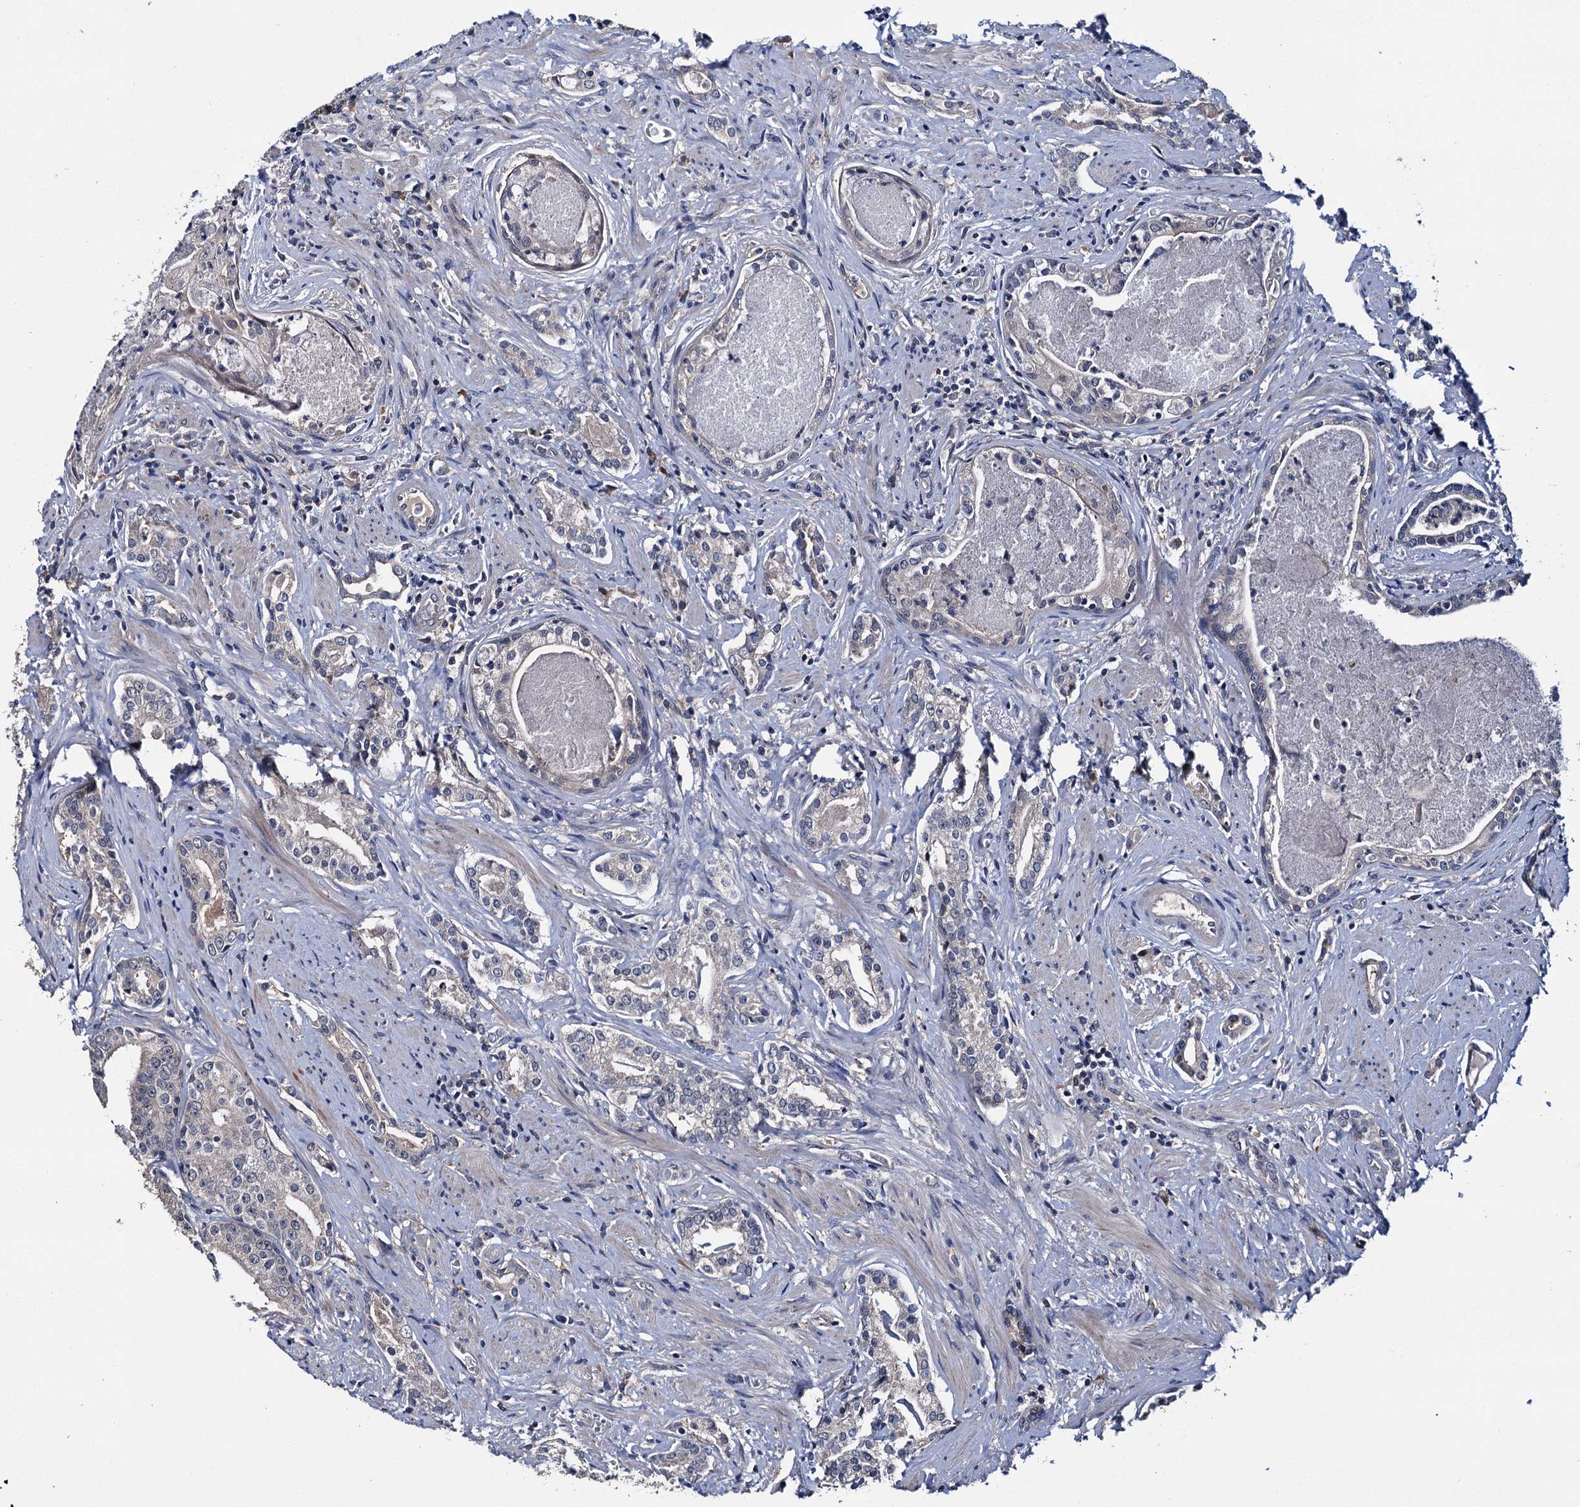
{"staining": {"intensity": "negative", "quantity": "none", "location": "none"}, "tissue": "prostate cancer", "cell_type": "Tumor cells", "image_type": "cancer", "snomed": [{"axis": "morphology", "description": "Adenocarcinoma, High grade"}, {"axis": "topography", "description": "Prostate"}], "caption": "This is a micrograph of IHC staining of prostate adenocarcinoma (high-grade), which shows no expression in tumor cells. (Stains: DAB IHC with hematoxylin counter stain, Microscopy: brightfield microscopy at high magnification).", "gene": "SLC46A3", "patient": {"sex": "male", "age": 58}}